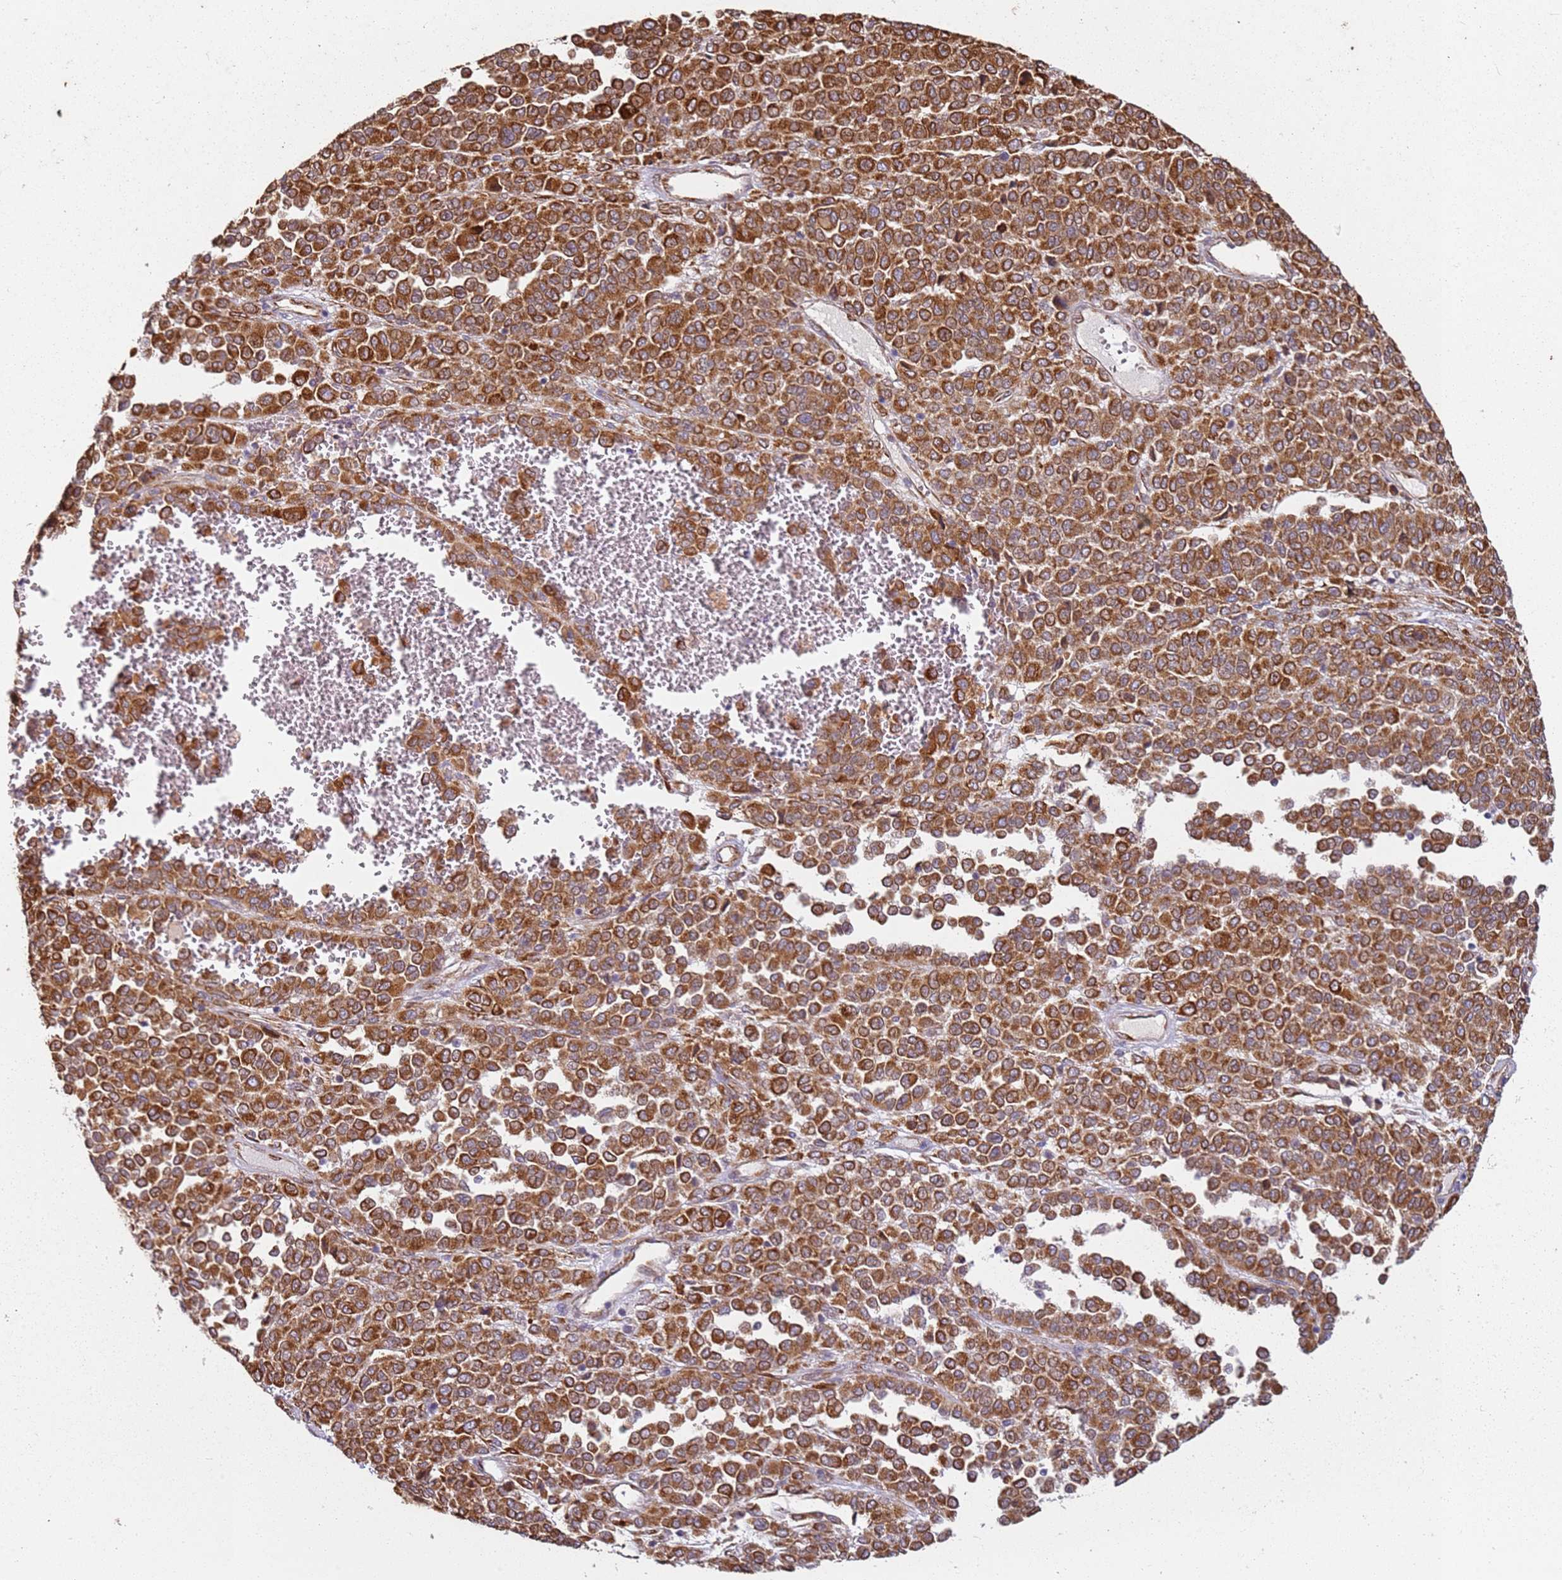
{"staining": {"intensity": "strong", "quantity": ">75%", "location": "cytoplasmic/membranous"}, "tissue": "melanoma", "cell_type": "Tumor cells", "image_type": "cancer", "snomed": [{"axis": "morphology", "description": "Malignant melanoma, Metastatic site"}, {"axis": "topography", "description": "Pancreas"}], "caption": "The photomicrograph shows staining of malignant melanoma (metastatic site), revealing strong cytoplasmic/membranous protein staining (brown color) within tumor cells. (IHC, brightfield microscopy, high magnification).", "gene": "ARFRP1", "patient": {"sex": "female", "age": 30}}